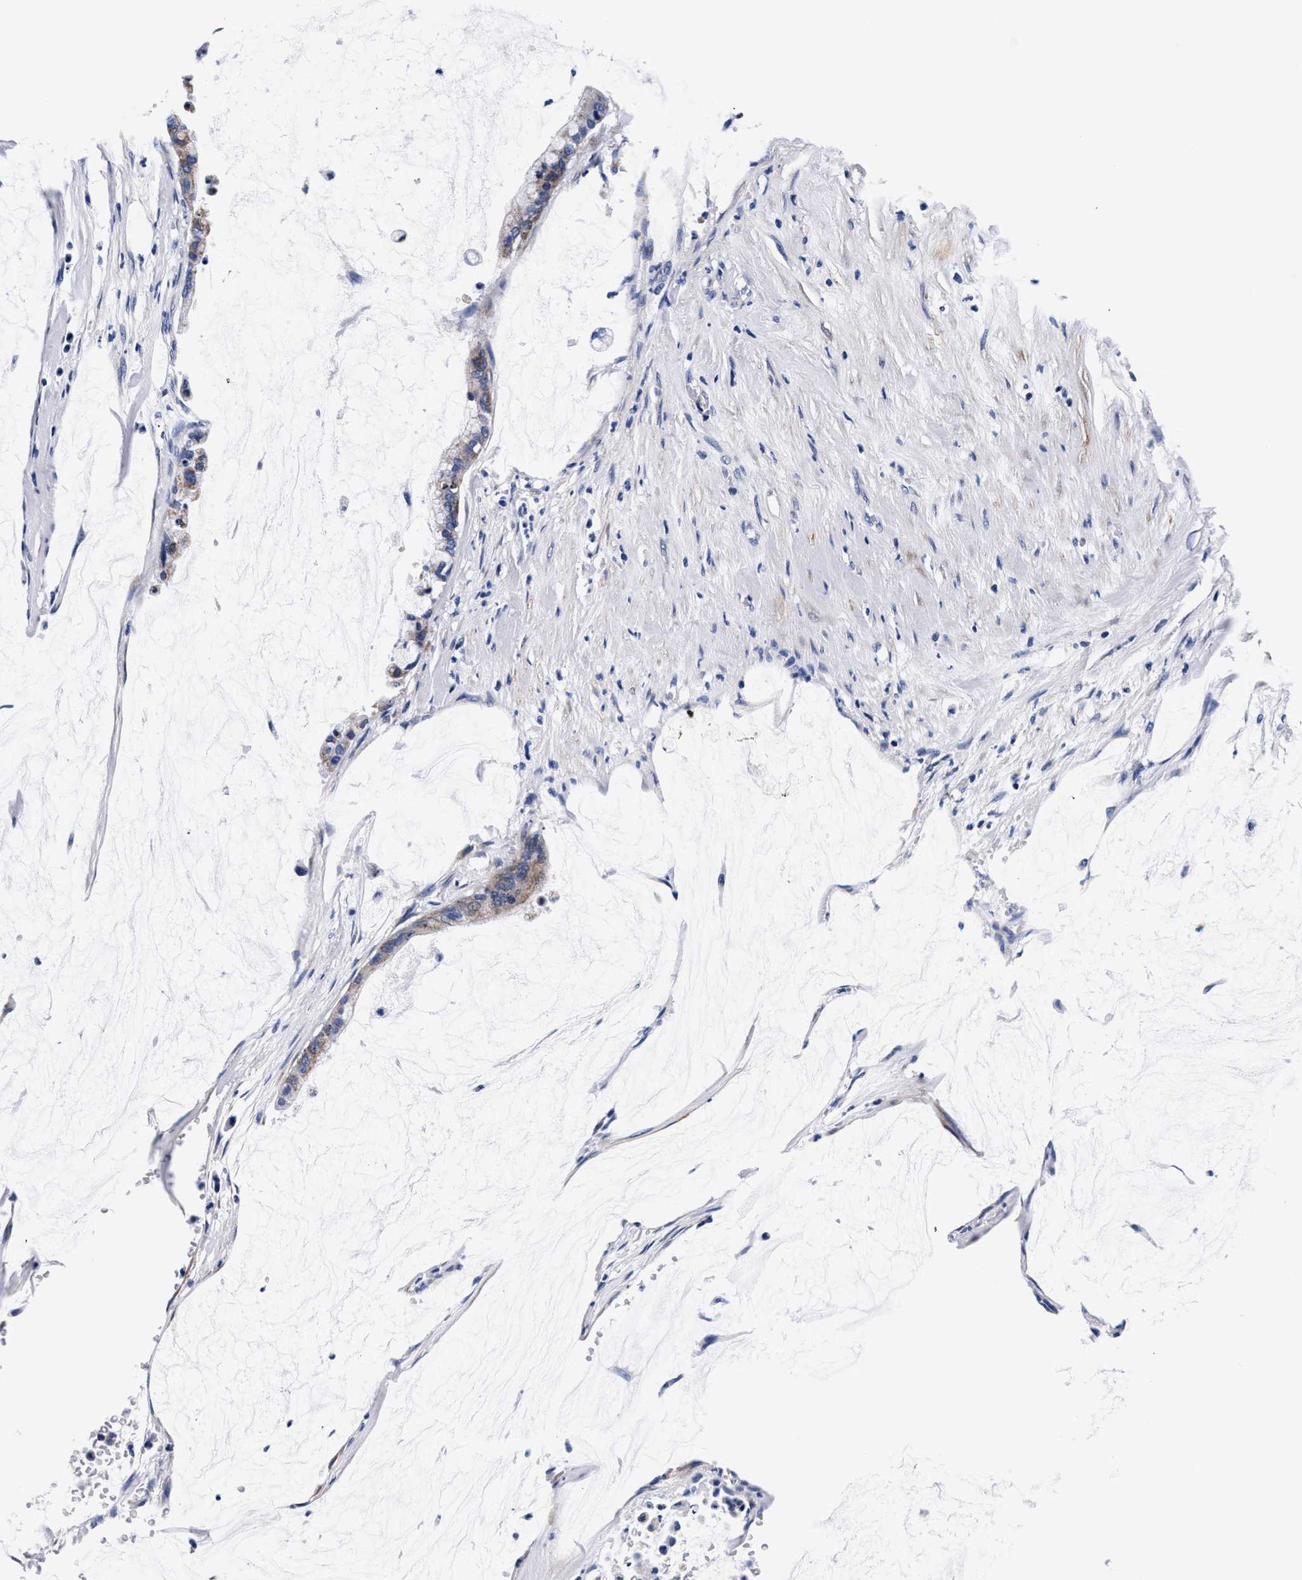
{"staining": {"intensity": "weak", "quantity": ">75%", "location": "cytoplasmic/membranous"}, "tissue": "pancreatic cancer", "cell_type": "Tumor cells", "image_type": "cancer", "snomed": [{"axis": "morphology", "description": "Adenocarcinoma, NOS"}, {"axis": "topography", "description": "Pancreas"}], "caption": "Adenocarcinoma (pancreatic) tissue exhibits weak cytoplasmic/membranous positivity in about >75% of tumor cells", "gene": "RAB3B", "patient": {"sex": "male", "age": 41}}